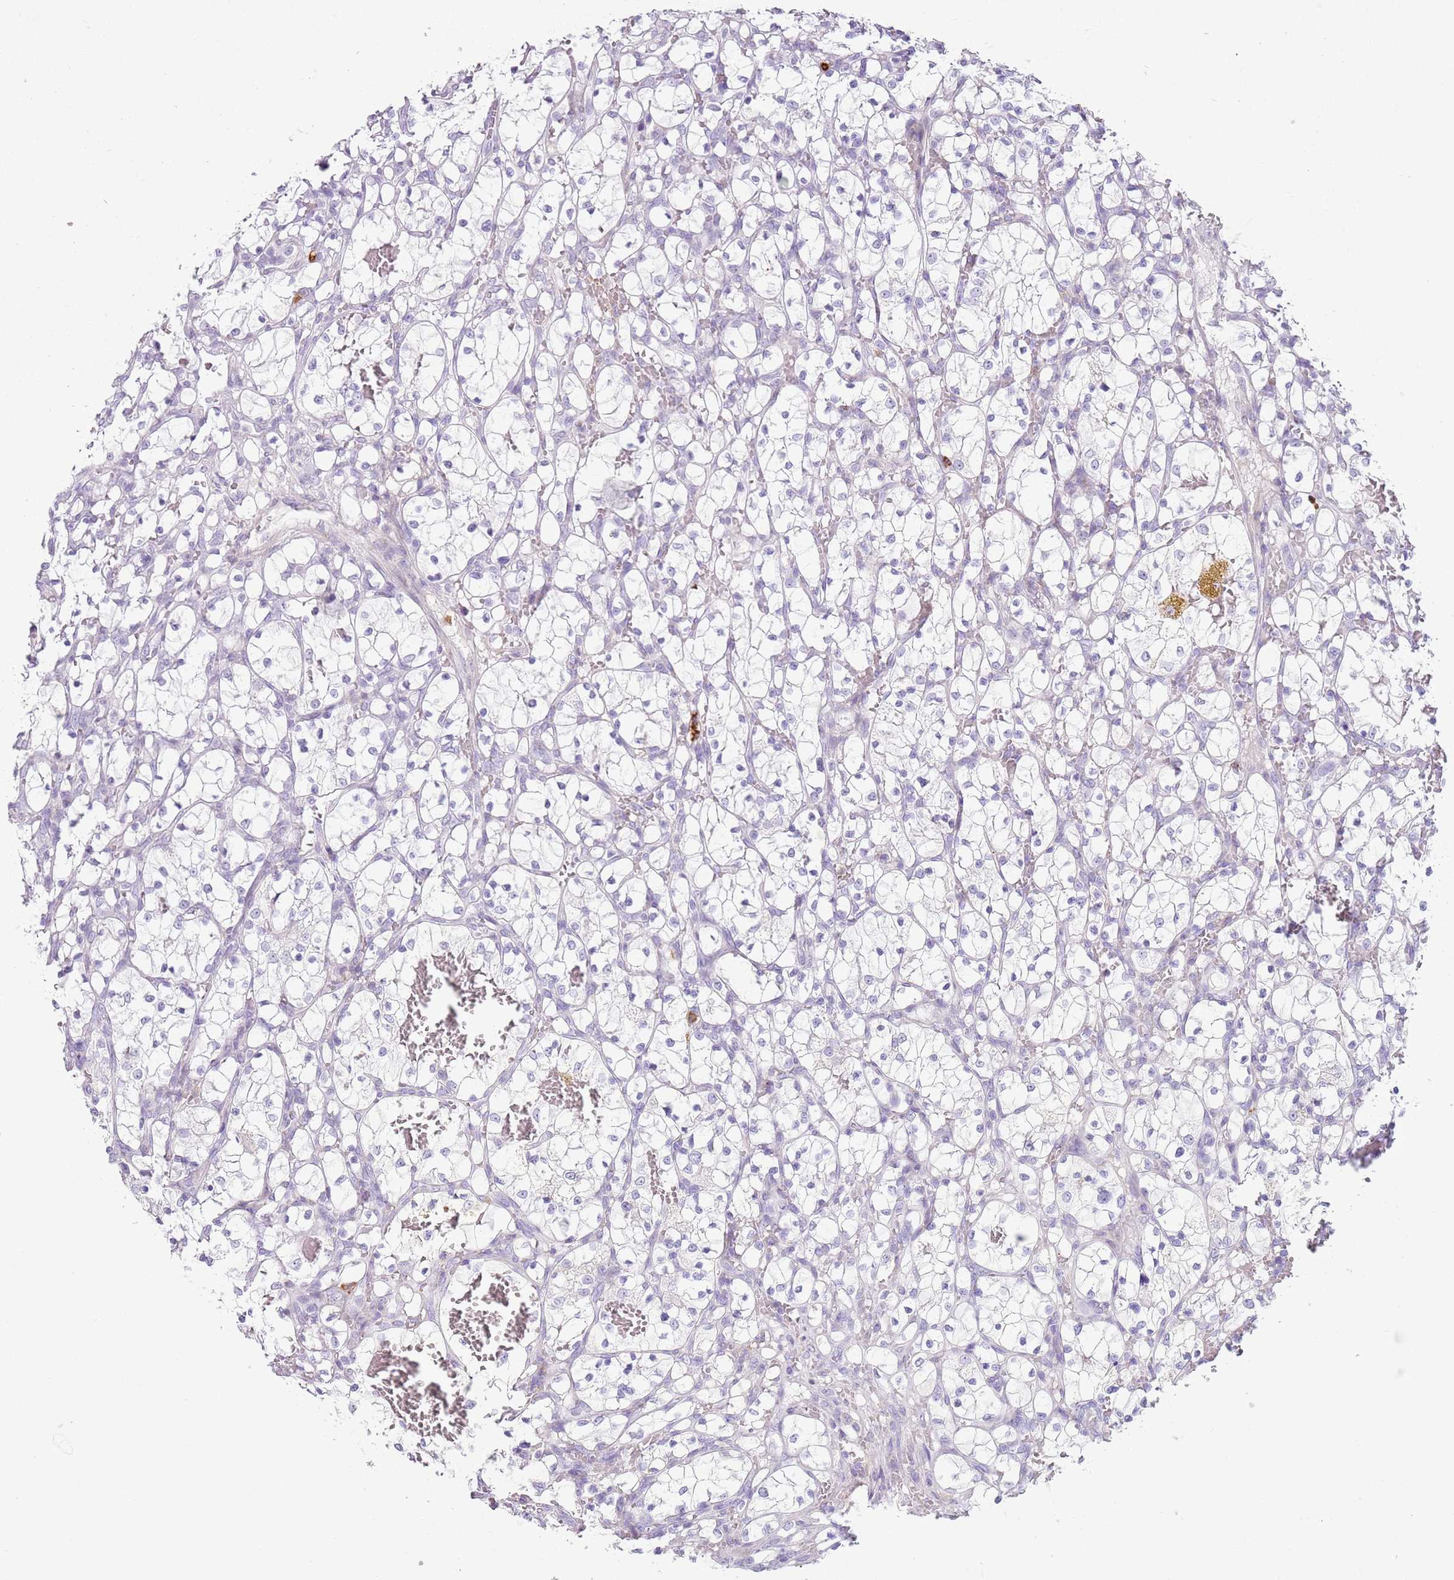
{"staining": {"intensity": "negative", "quantity": "none", "location": "none"}, "tissue": "renal cancer", "cell_type": "Tumor cells", "image_type": "cancer", "snomed": [{"axis": "morphology", "description": "Adenocarcinoma, NOS"}, {"axis": "topography", "description": "Kidney"}], "caption": "Tumor cells are negative for protein expression in human renal cancer. The staining is performed using DAB brown chromogen with nuclei counter-stained in using hematoxylin.", "gene": "CD177", "patient": {"sex": "female", "age": 69}}